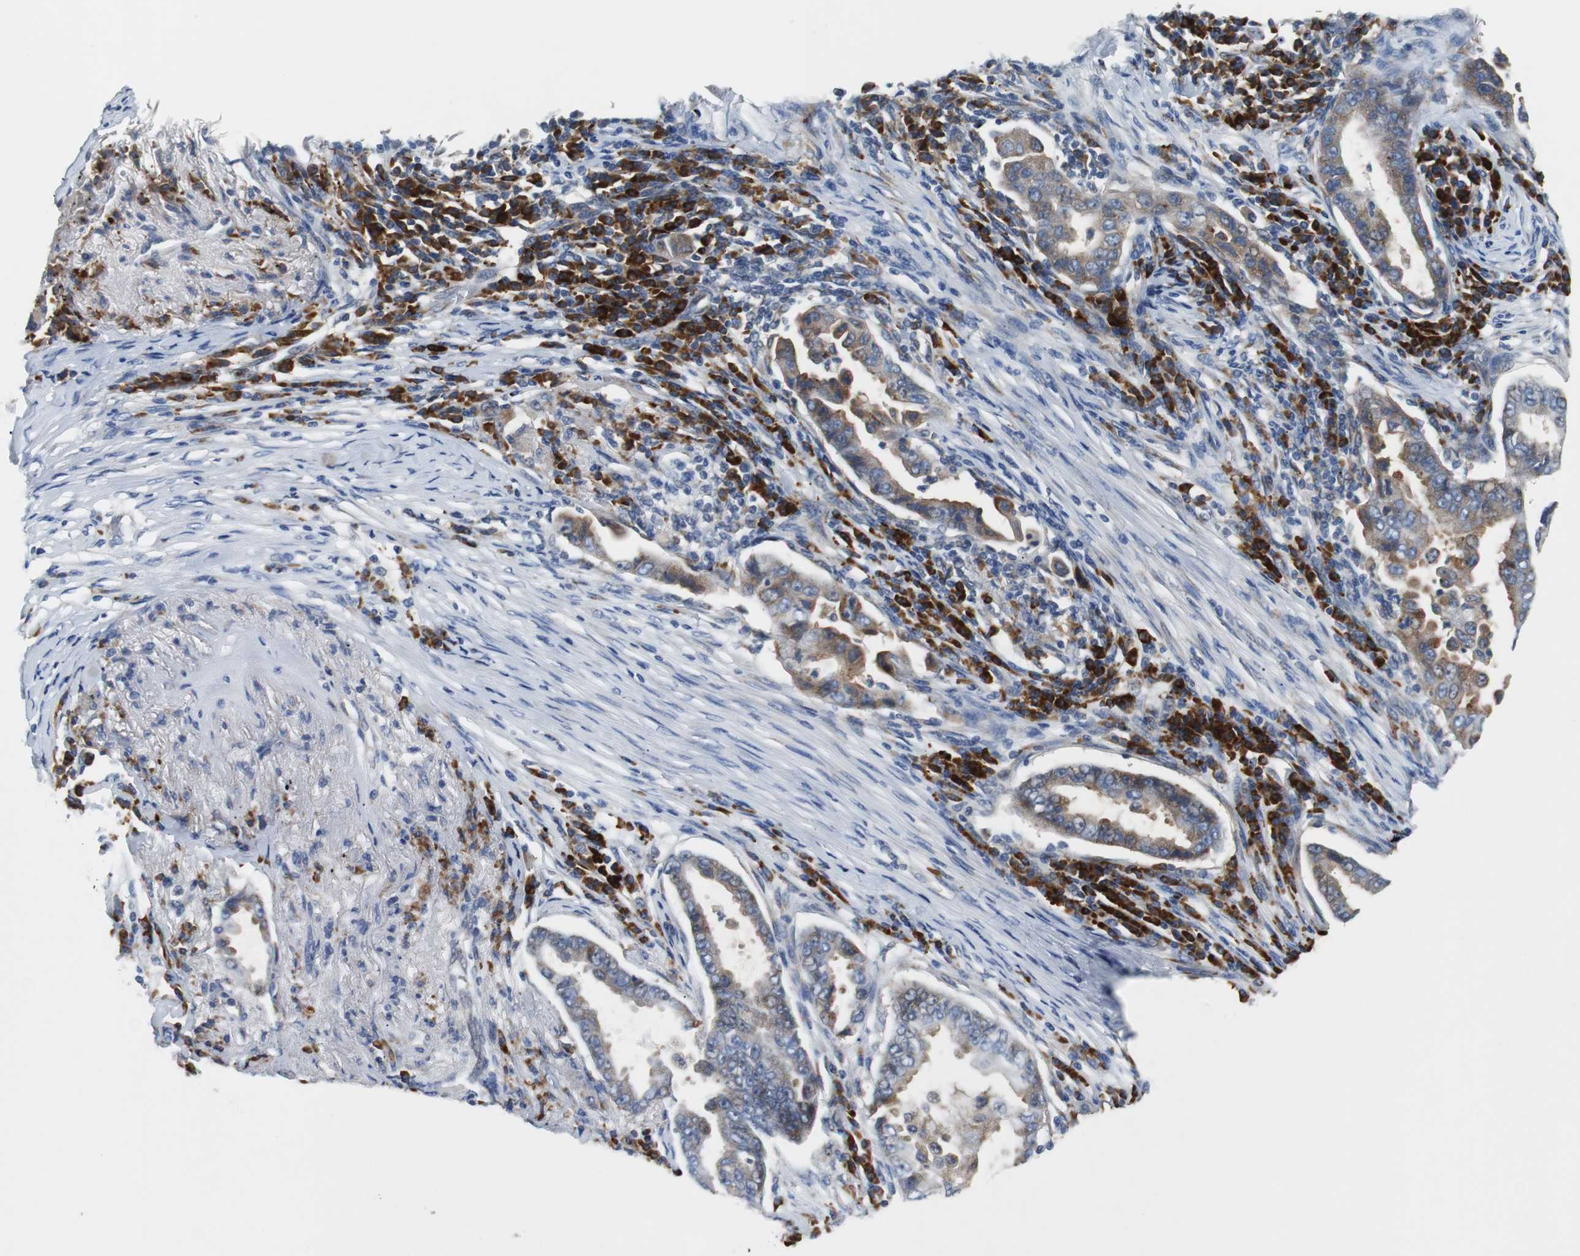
{"staining": {"intensity": "weak", "quantity": ">75%", "location": "cytoplasmic/membranous"}, "tissue": "lung cancer", "cell_type": "Tumor cells", "image_type": "cancer", "snomed": [{"axis": "morphology", "description": "Normal tissue, NOS"}, {"axis": "morphology", "description": "Inflammation, NOS"}, {"axis": "morphology", "description": "Adenocarcinoma, NOS"}, {"axis": "topography", "description": "Lung"}], "caption": "A brown stain labels weak cytoplasmic/membranous positivity of a protein in lung cancer (adenocarcinoma) tumor cells.", "gene": "PDIA4", "patient": {"sex": "female", "age": 64}}